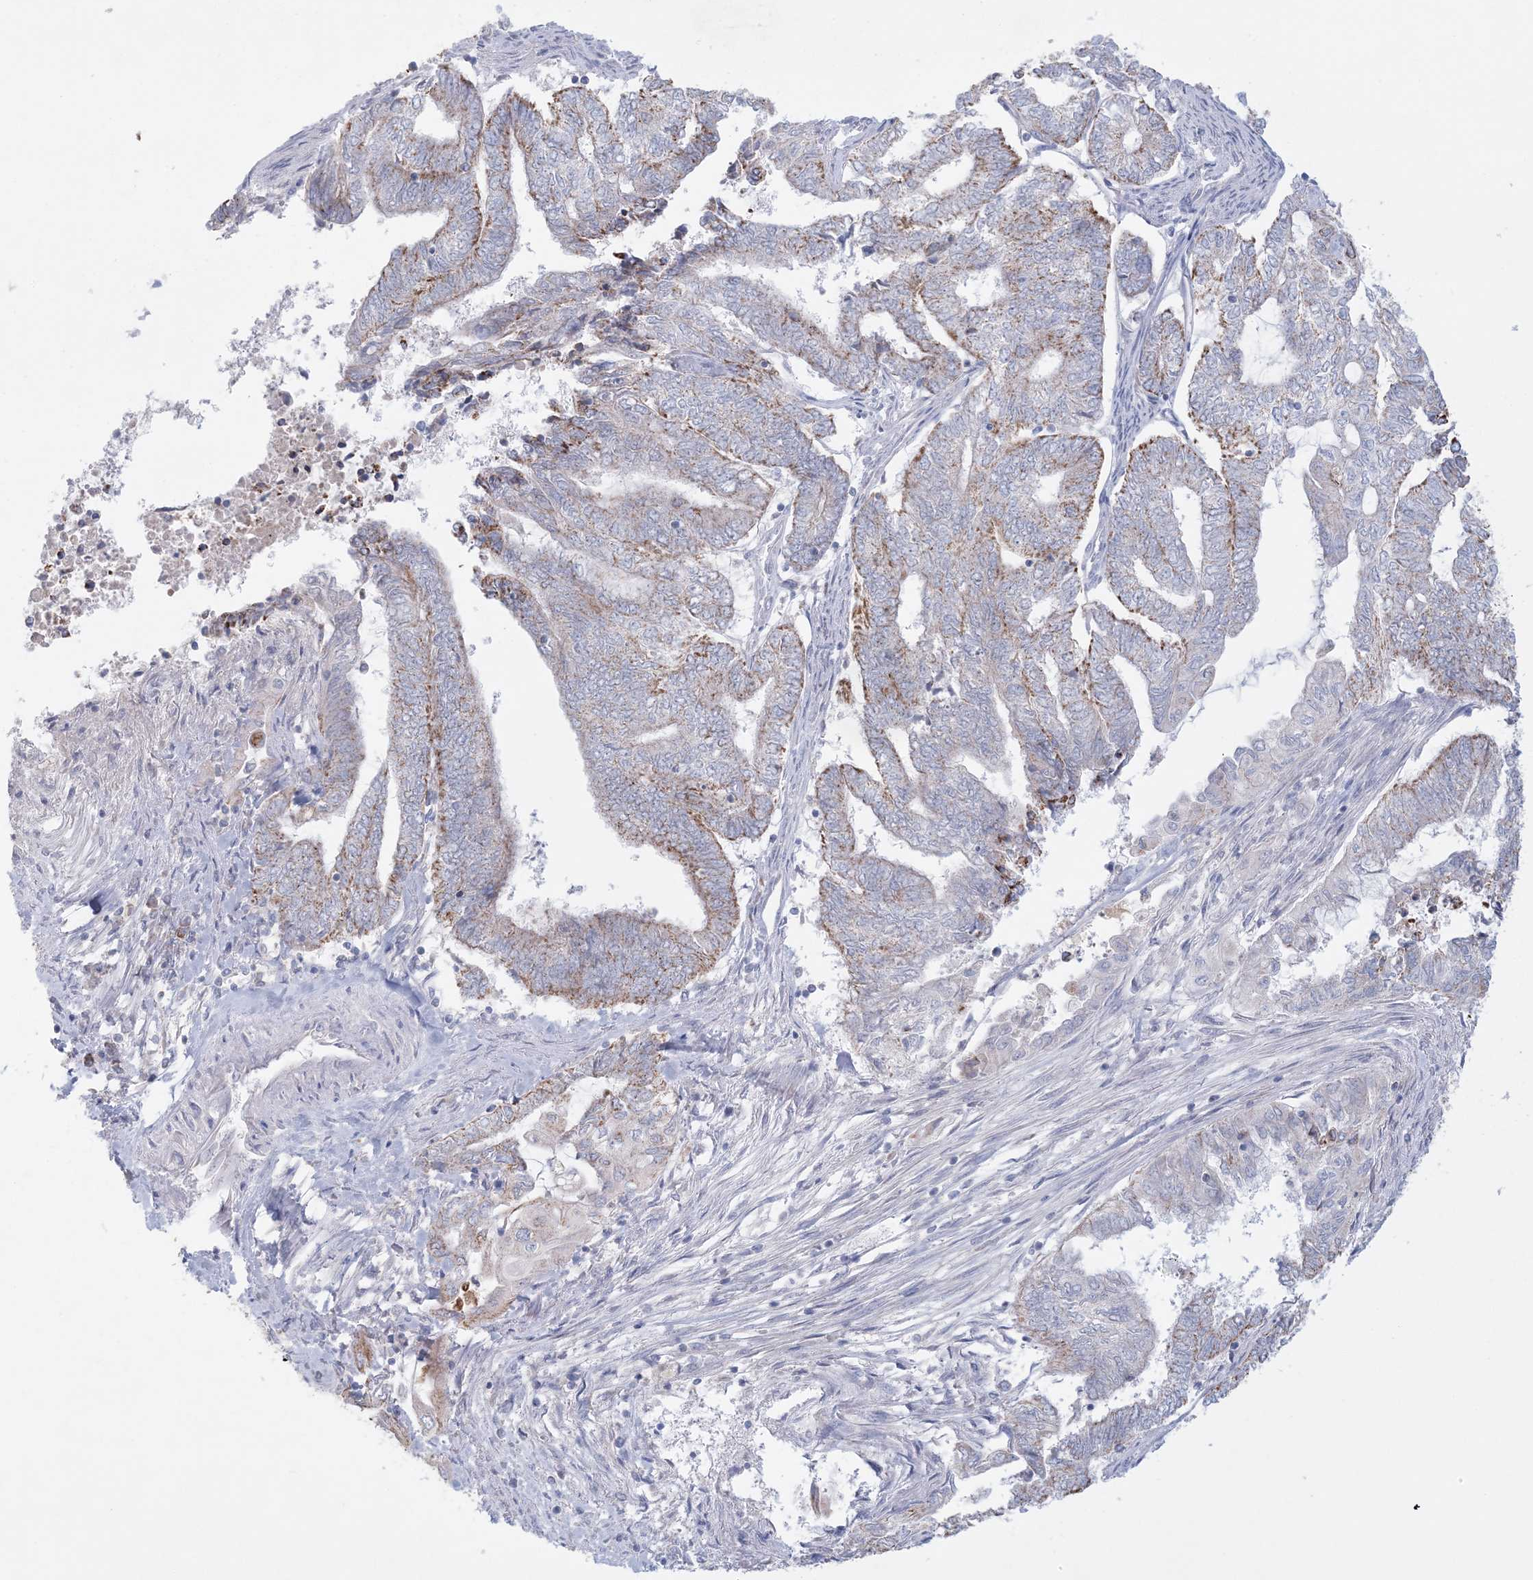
{"staining": {"intensity": "moderate", "quantity": "25%-75%", "location": "cytoplasmic/membranous"}, "tissue": "endometrial cancer", "cell_type": "Tumor cells", "image_type": "cancer", "snomed": [{"axis": "morphology", "description": "Adenocarcinoma, NOS"}, {"axis": "topography", "description": "Uterus"}, {"axis": "topography", "description": "Endometrium"}], "caption": "Brown immunohistochemical staining in human endometrial cancer (adenocarcinoma) exhibits moderate cytoplasmic/membranous staining in approximately 25%-75% of tumor cells.", "gene": "KCTD6", "patient": {"sex": "female", "age": 70}}